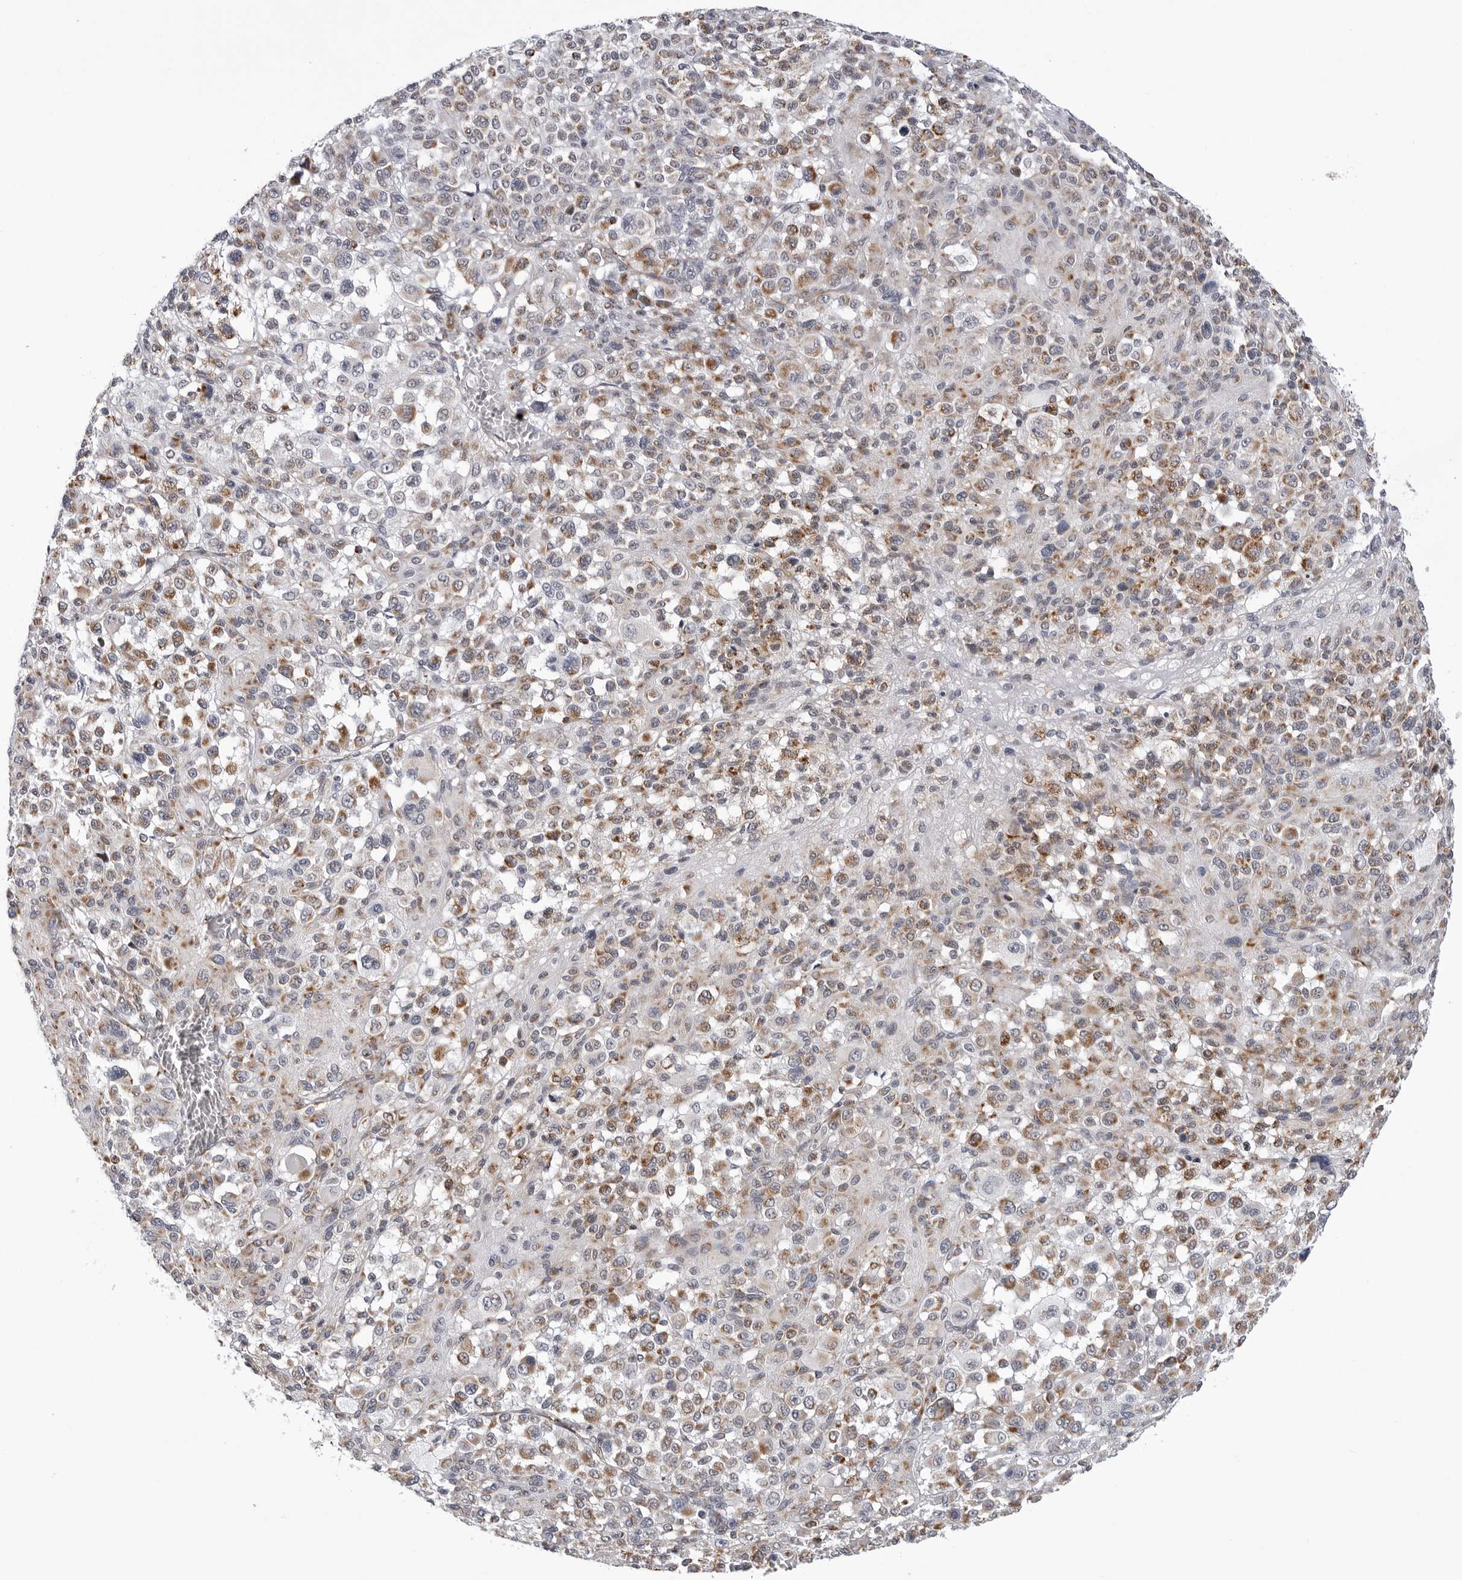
{"staining": {"intensity": "moderate", "quantity": "25%-75%", "location": "cytoplasmic/membranous"}, "tissue": "melanoma", "cell_type": "Tumor cells", "image_type": "cancer", "snomed": [{"axis": "morphology", "description": "Malignant melanoma, Metastatic site"}, {"axis": "topography", "description": "Skin"}], "caption": "A brown stain highlights moderate cytoplasmic/membranous positivity of a protein in human melanoma tumor cells.", "gene": "CDK20", "patient": {"sex": "female", "age": 74}}